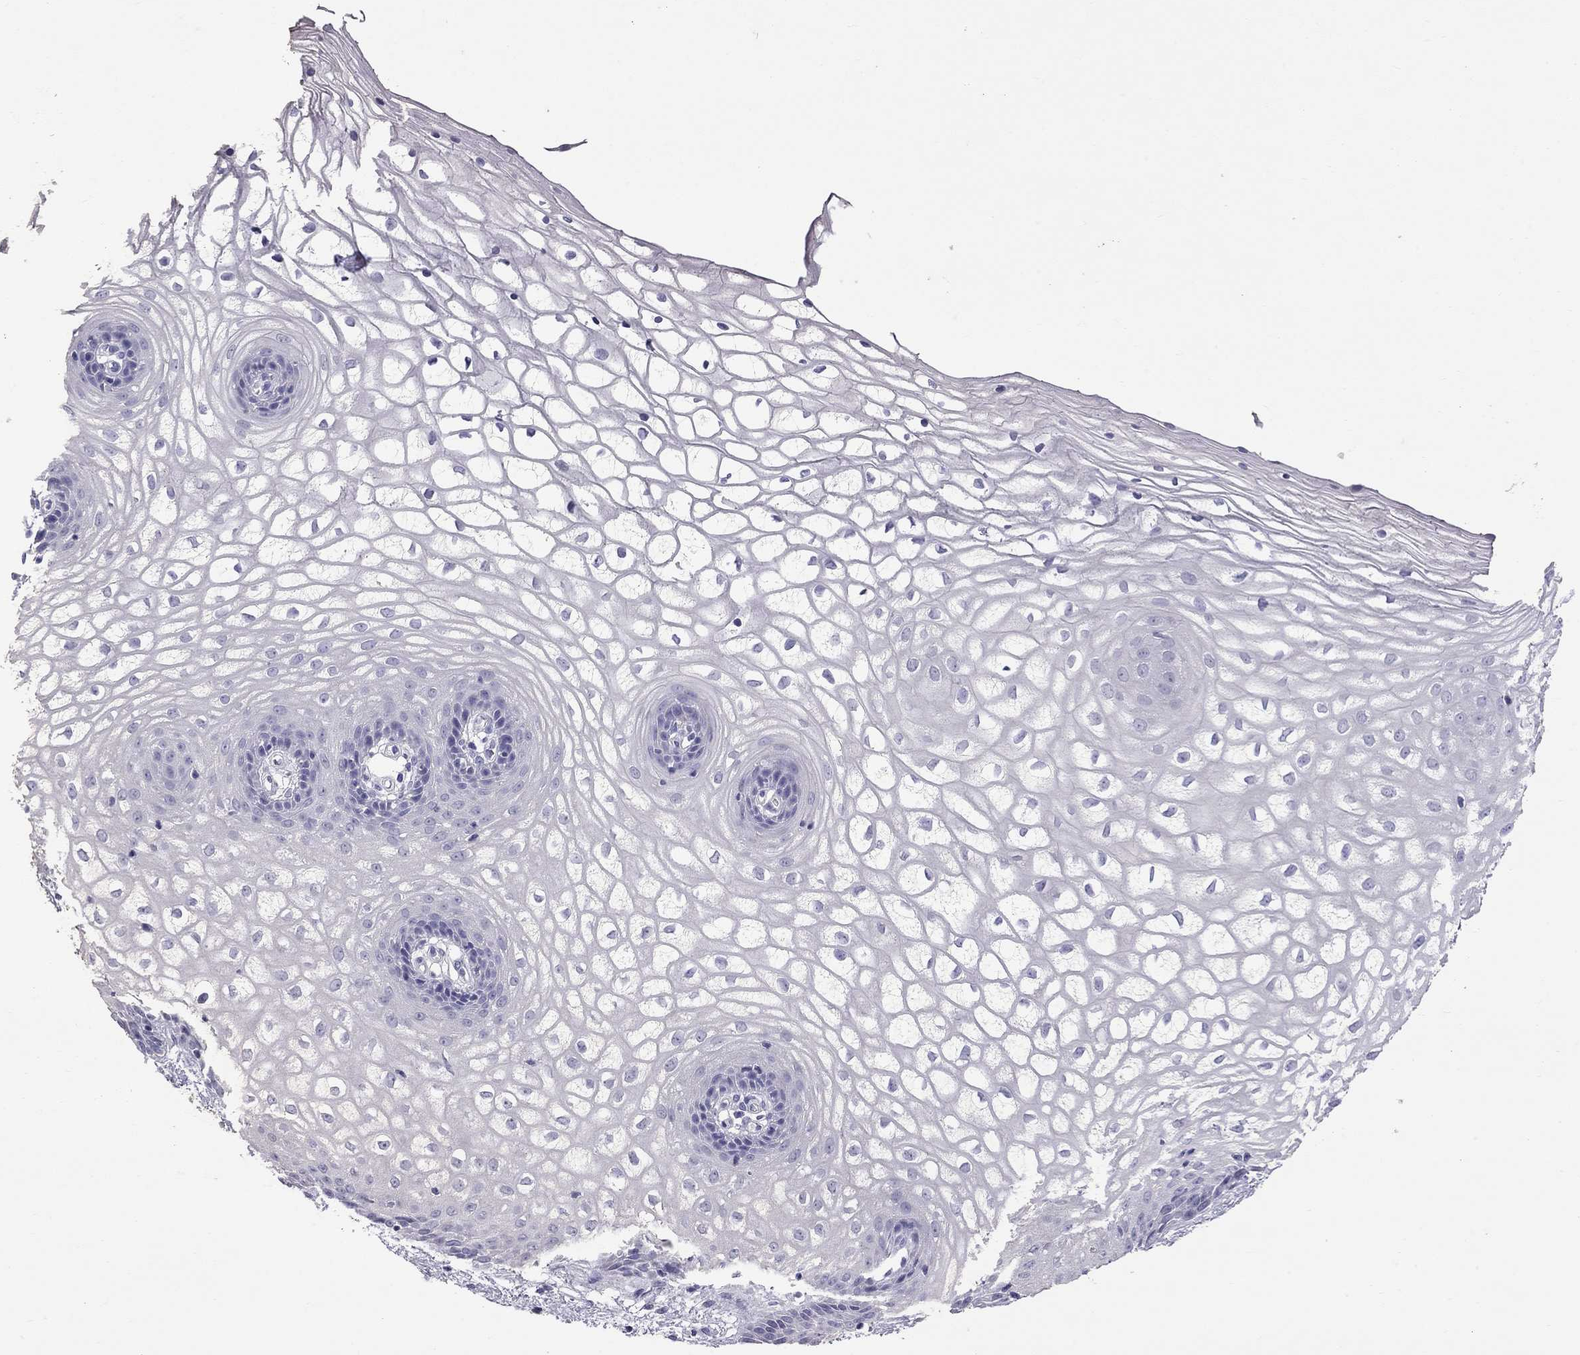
{"staining": {"intensity": "negative", "quantity": "none", "location": "none"}, "tissue": "vagina", "cell_type": "Squamous epithelial cells", "image_type": "normal", "snomed": [{"axis": "morphology", "description": "Normal tissue, NOS"}, {"axis": "topography", "description": "Vagina"}], "caption": "Photomicrograph shows no protein positivity in squamous epithelial cells of unremarkable vagina. The staining is performed using DAB brown chromogen with nuclei counter-stained in using hematoxylin.", "gene": "CFAP91", "patient": {"sex": "female", "age": 34}}